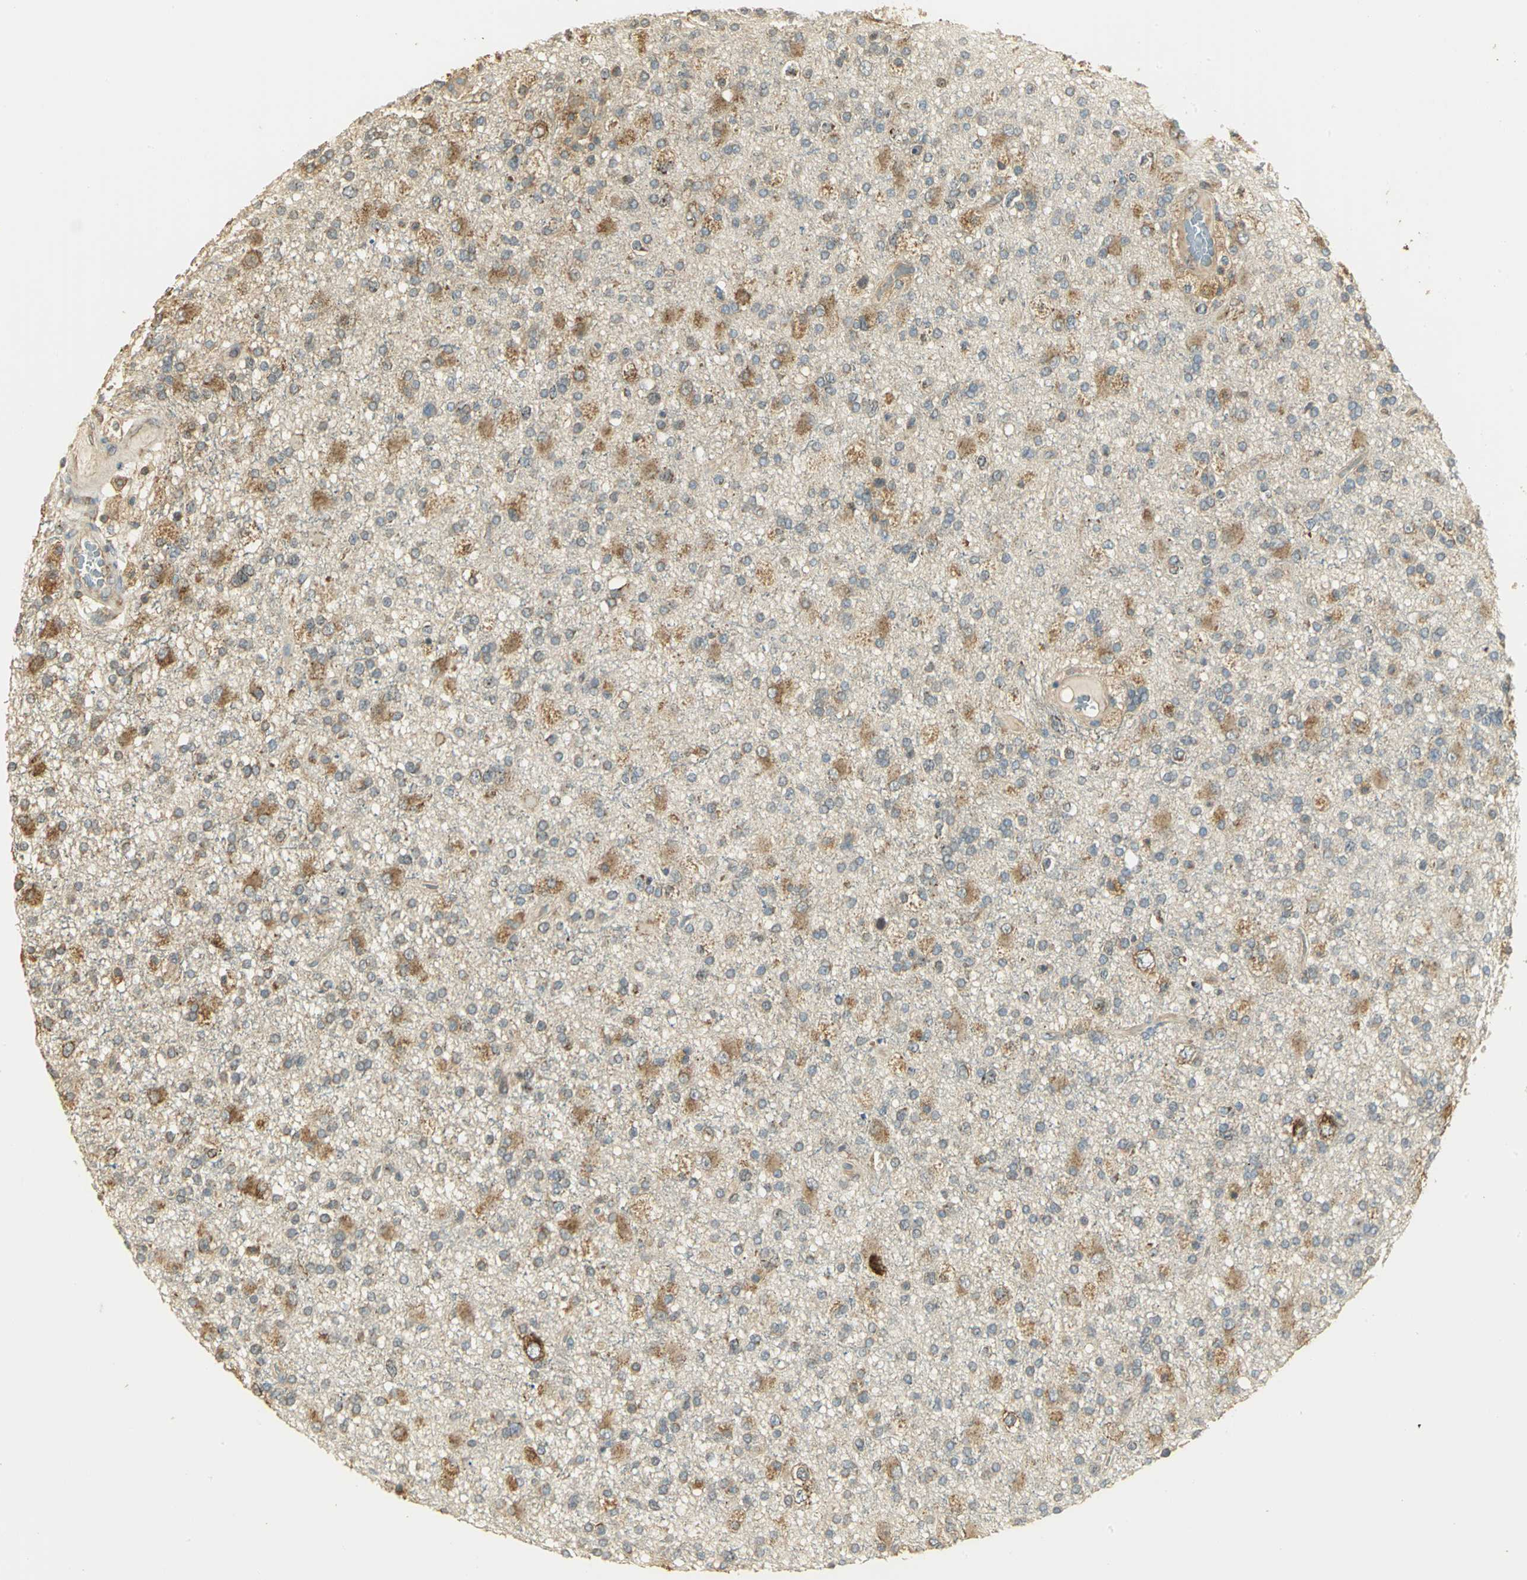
{"staining": {"intensity": "moderate", "quantity": ">75%", "location": "cytoplasmic/membranous"}, "tissue": "glioma", "cell_type": "Tumor cells", "image_type": "cancer", "snomed": [{"axis": "morphology", "description": "Glioma, malignant, High grade"}, {"axis": "topography", "description": "Brain"}], "caption": "Protein staining of glioma tissue reveals moderate cytoplasmic/membranous expression in about >75% of tumor cells.", "gene": "RARS1", "patient": {"sex": "male", "age": 33}}